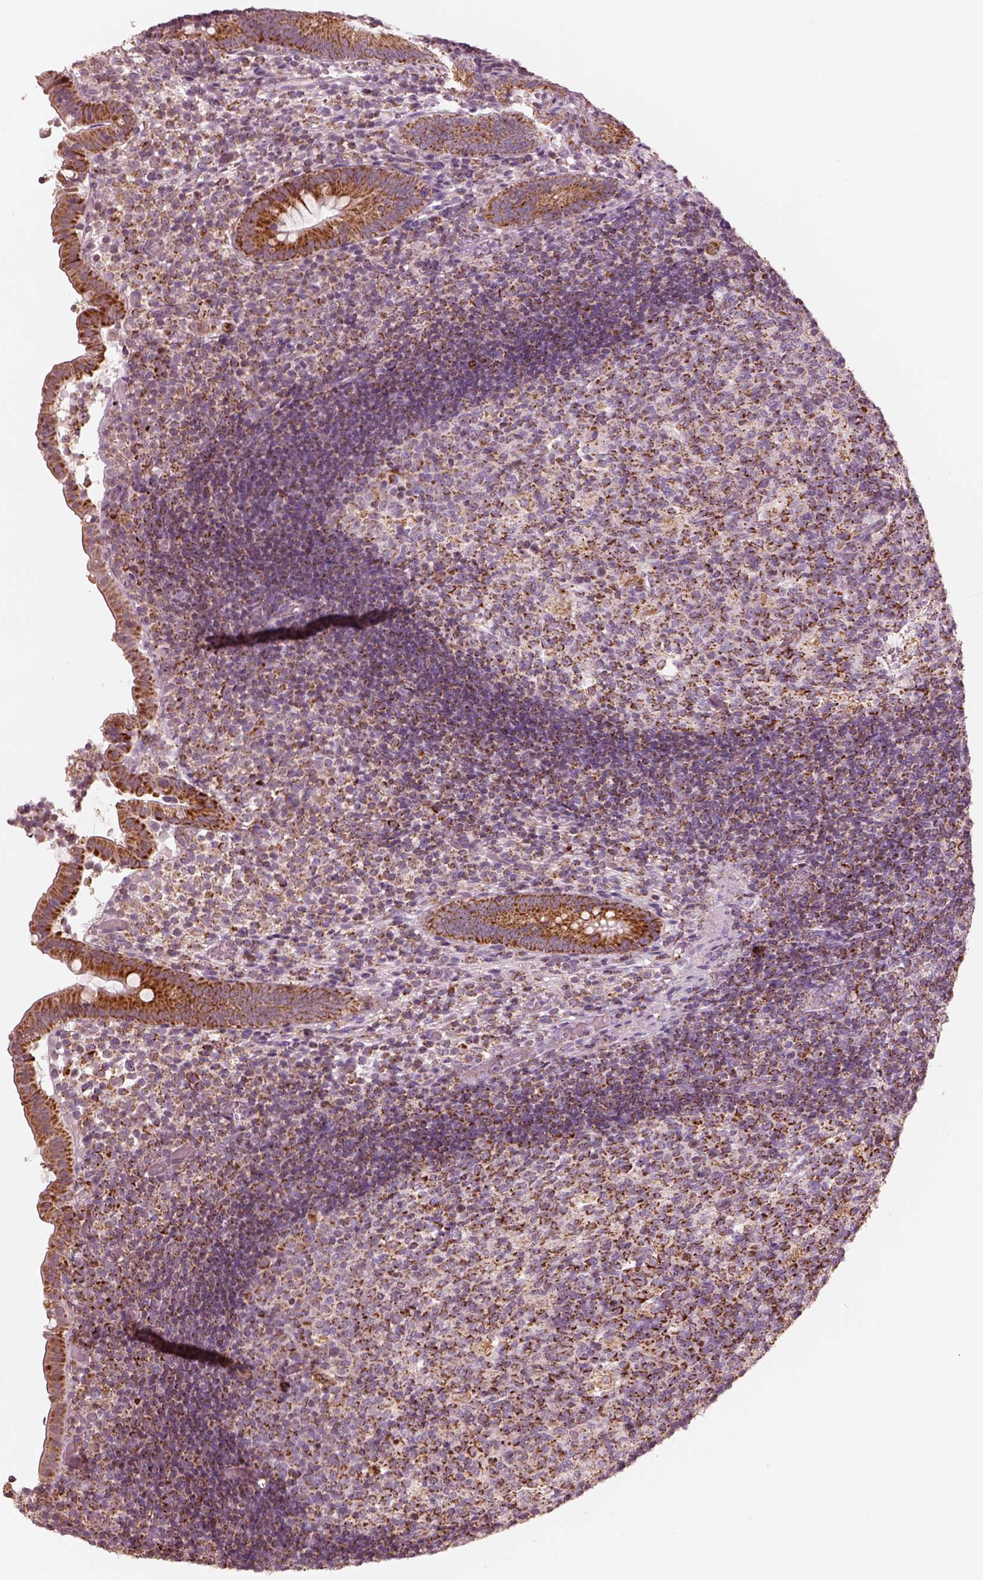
{"staining": {"intensity": "strong", "quantity": ">75%", "location": "cytoplasmic/membranous"}, "tissue": "appendix", "cell_type": "Glandular cells", "image_type": "normal", "snomed": [{"axis": "morphology", "description": "Normal tissue, NOS"}, {"axis": "topography", "description": "Appendix"}], "caption": "Immunohistochemical staining of benign human appendix reveals high levels of strong cytoplasmic/membranous staining in about >75% of glandular cells.", "gene": "ENTPD6", "patient": {"sex": "female", "age": 32}}